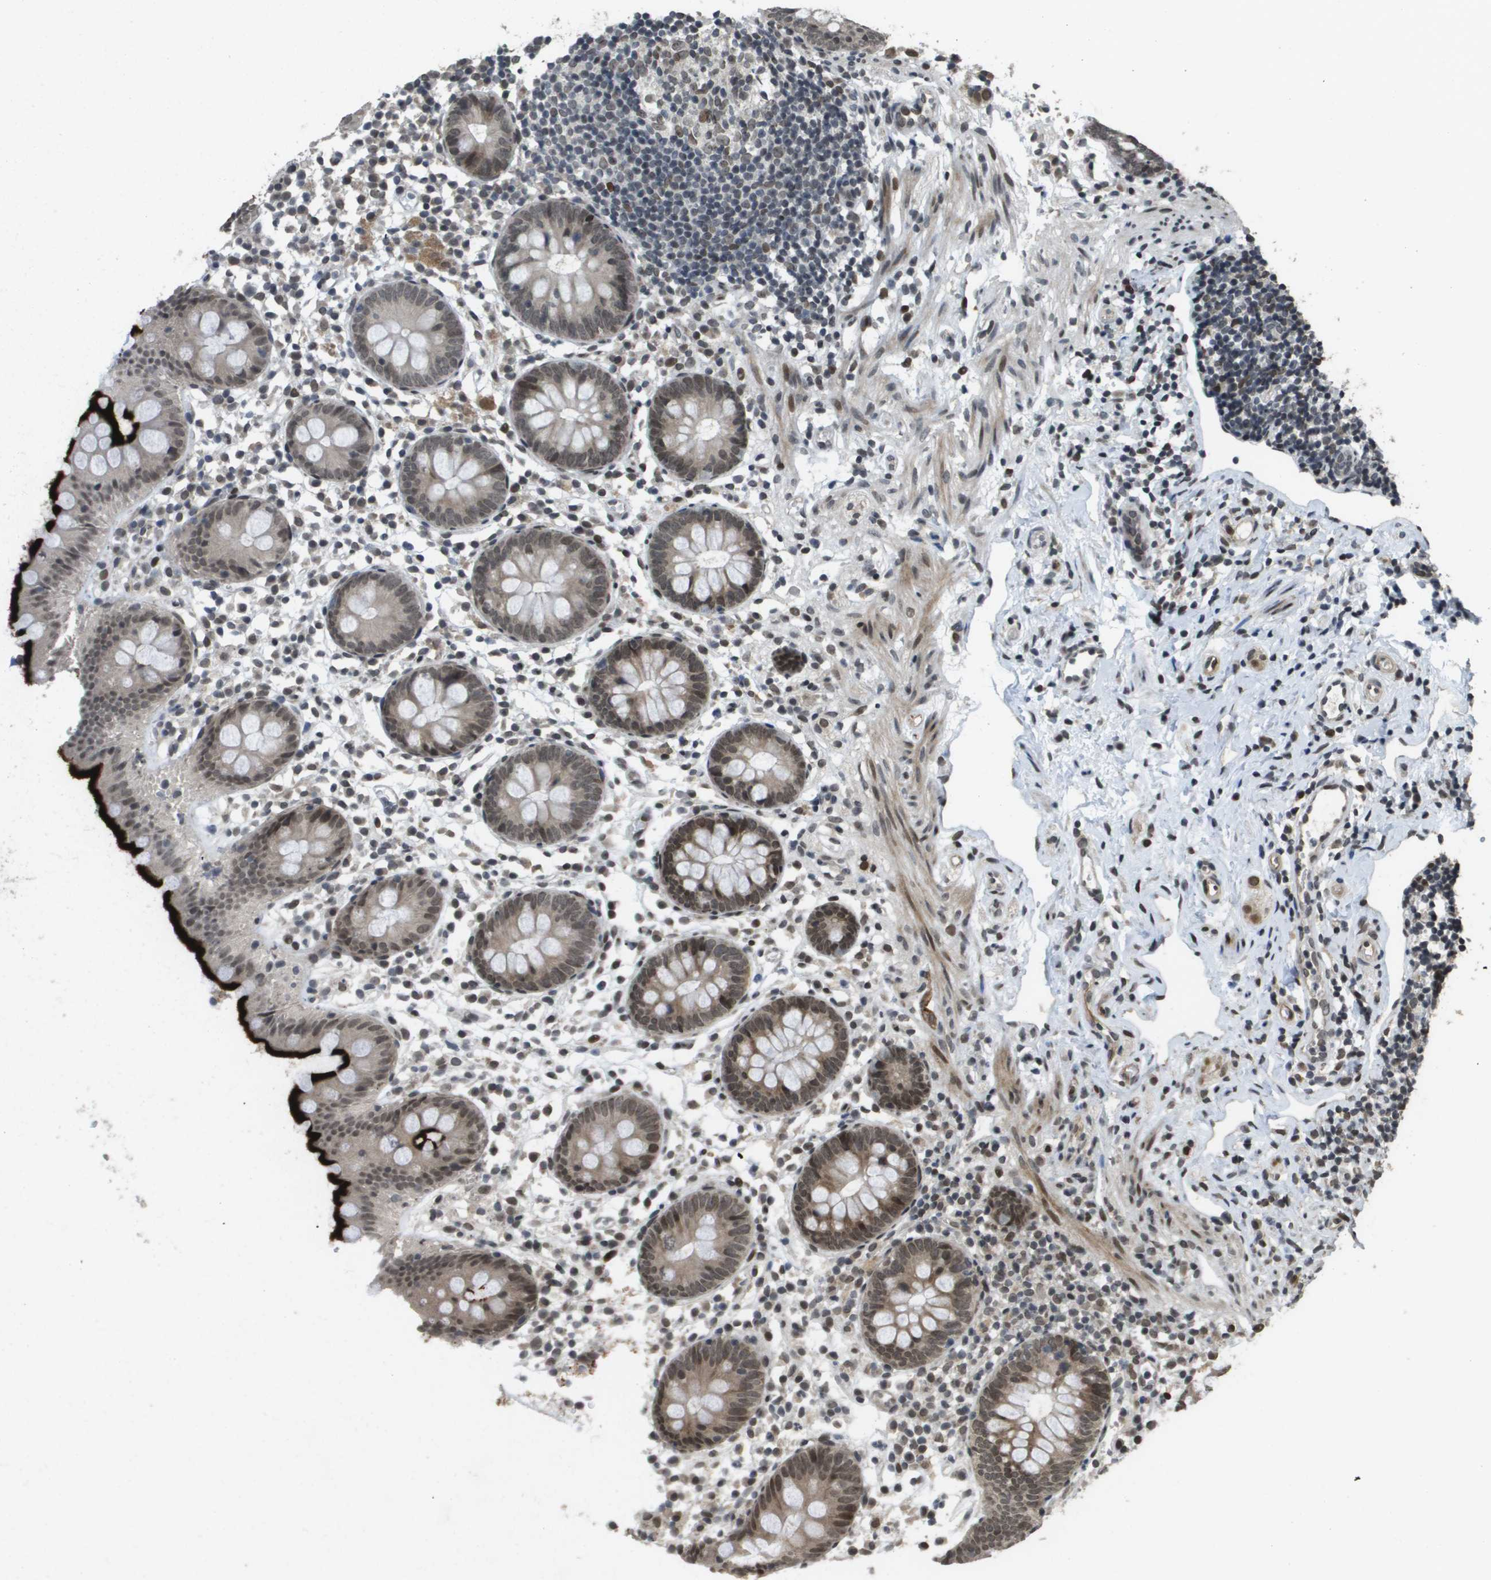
{"staining": {"intensity": "strong", "quantity": "<25%", "location": "cytoplasmic/membranous,nuclear"}, "tissue": "appendix", "cell_type": "Glandular cells", "image_type": "normal", "snomed": [{"axis": "morphology", "description": "Normal tissue, NOS"}, {"axis": "topography", "description": "Appendix"}], "caption": "Protein analysis of unremarkable appendix demonstrates strong cytoplasmic/membranous,nuclear expression in about <25% of glandular cells.", "gene": "KAT5", "patient": {"sex": "female", "age": 20}}